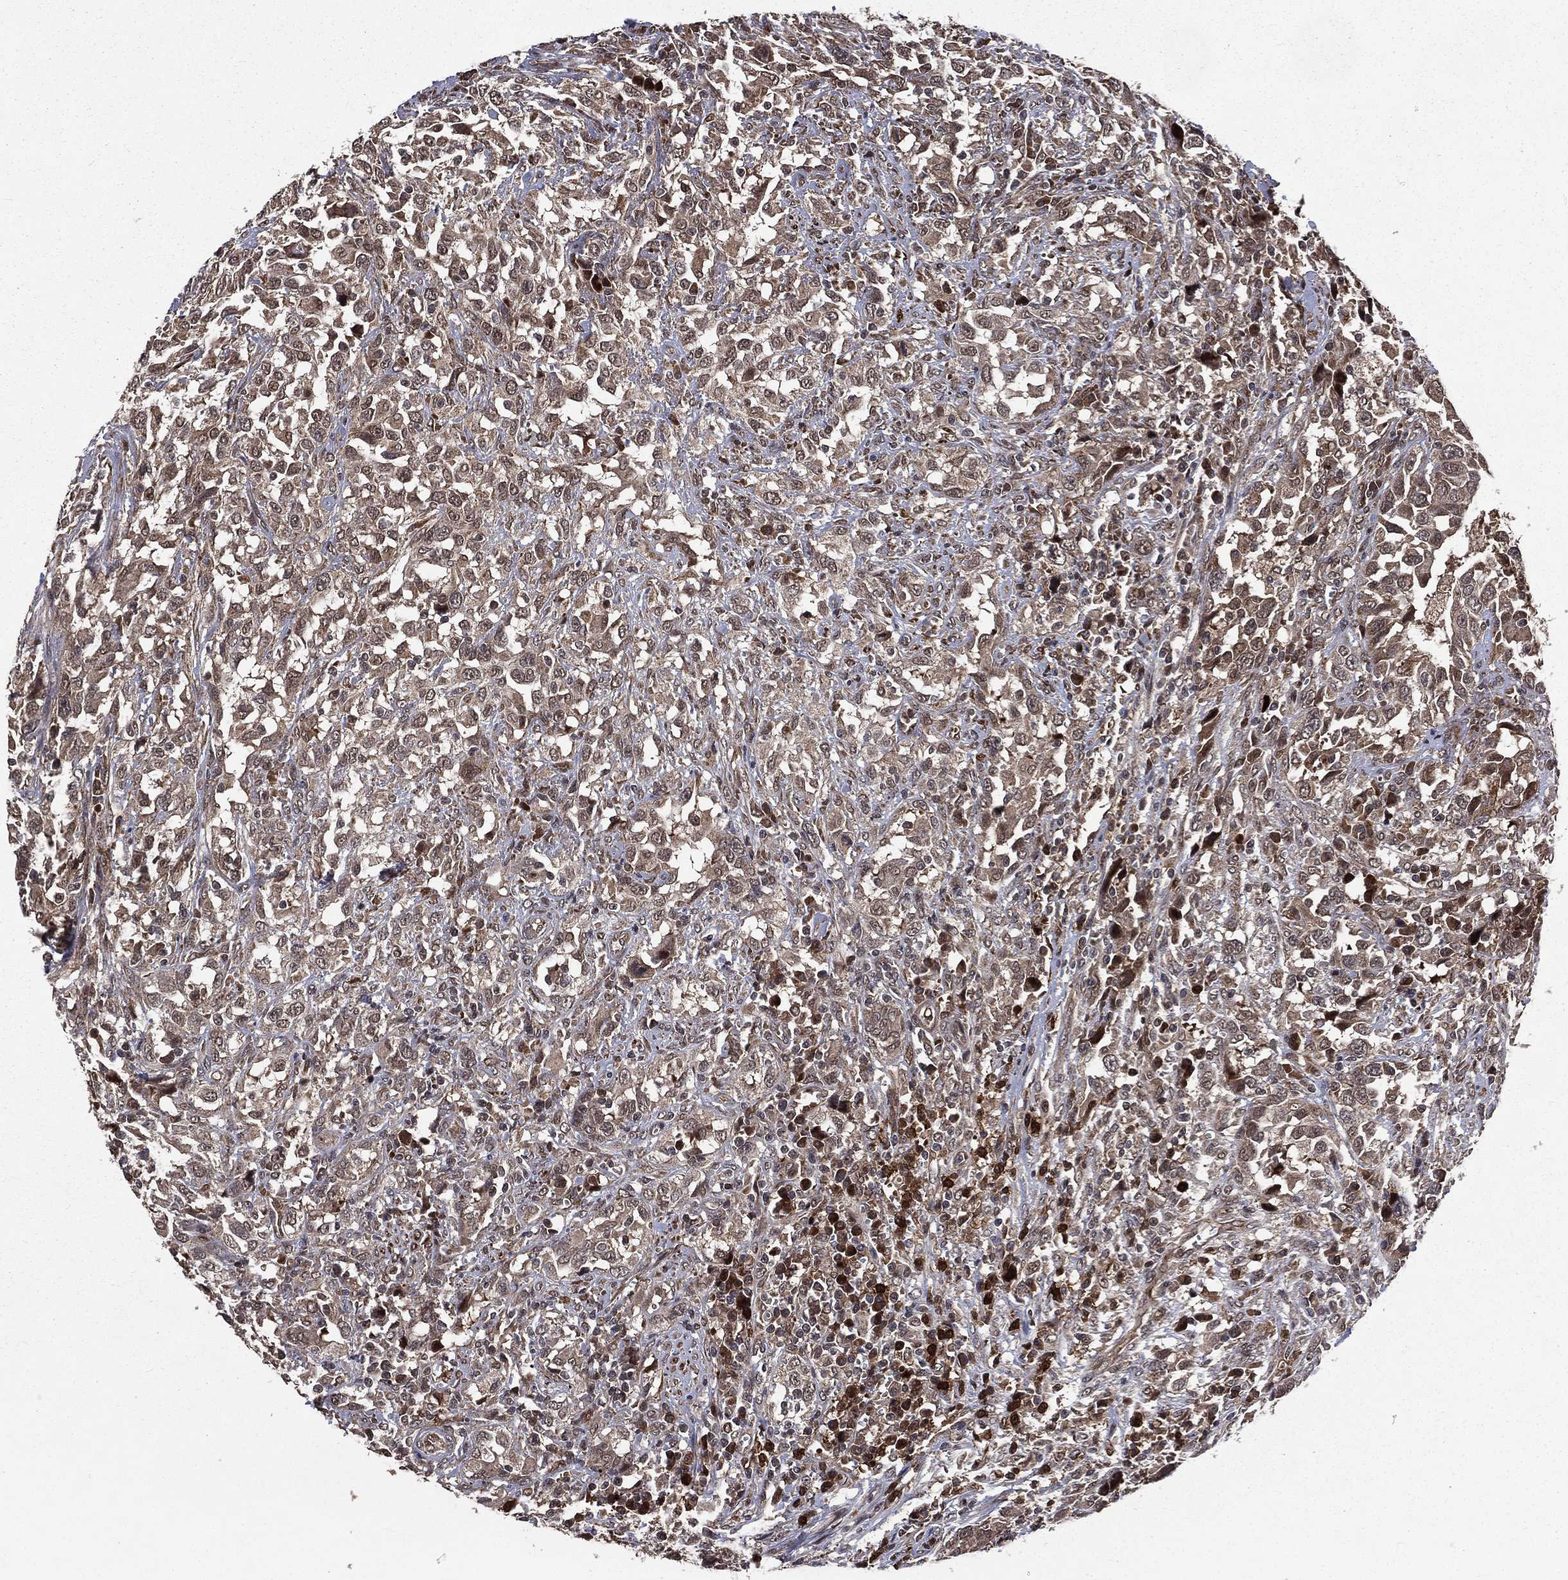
{"staining": {"intensity": "weak", "quantity": "25%-75%", "location": "cytoplasmic/membranous"}, "tissue": "urothelial cancer", "cell_type": "Tumor cells", "image_type": "cancer", "snomed": [{"axis": "morphology", "description": "Urothelial carcinoma, NOS"}, {"axis": "morphology", "description": "Urothelial carcinoma, High grade"}, {"axis": "topography", "description": "Urinary bladder"}], "caption": "Tumor cells demonstrate low levels of weak cytoplasmic/membranous positivity in about 25%-75% of cells in high-grade urothelial carcinoma. The protein of interest is shown in brown color, while the nuclei are stained blue.", "gene": "LENG8", "patient": {"sex": "female", "age": 64}}